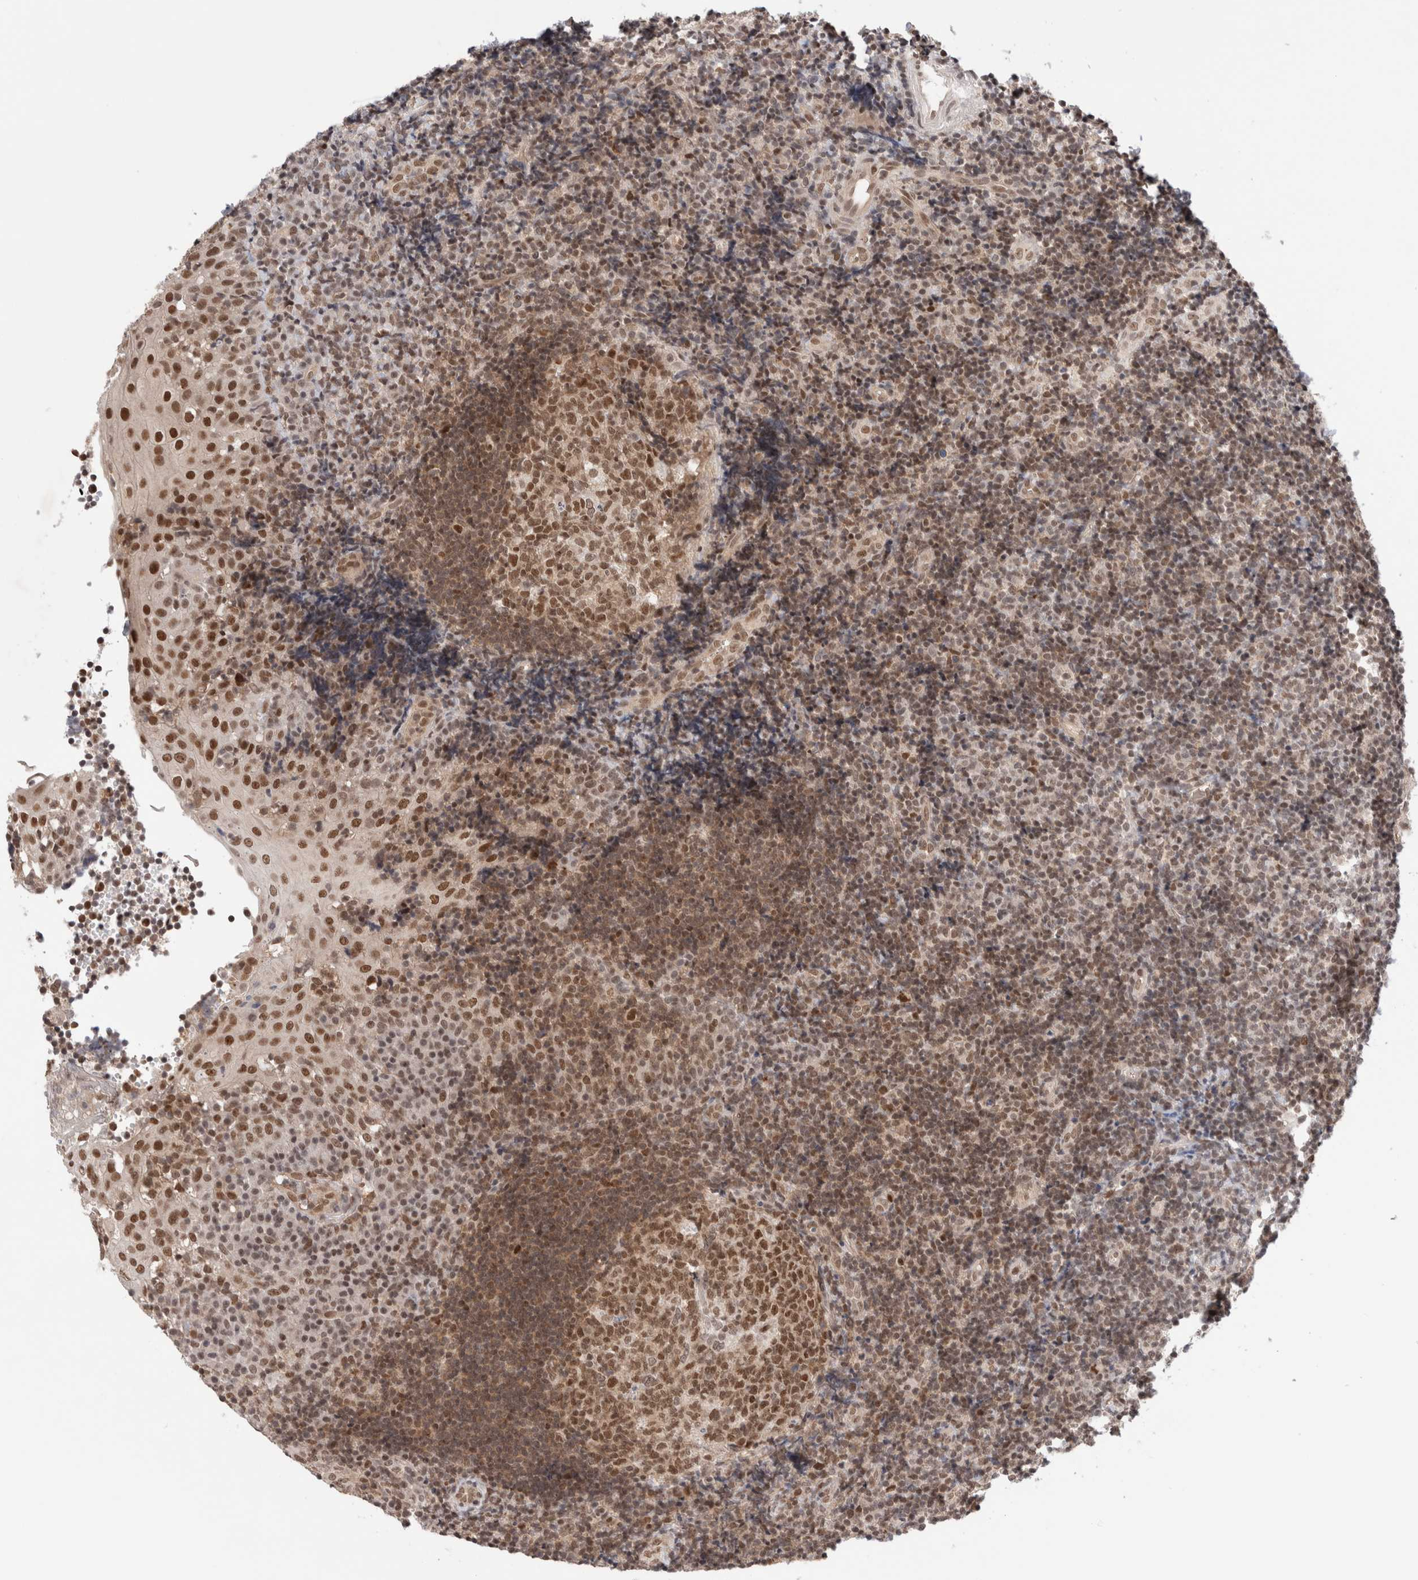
{"staining": {"intensity": "moderate", "quantity": ">75%", "location": "nuclear"}, "tissue": "tonsil", "cell_type": "Germinal center cells", "image_type": "normal", "snomed": [{"axis": "morphology", "description": "Normal tissue, NOS"}, {"axis": "topography", "description": "Tonsil"}], "caption": "Immunohistochemical staining of unremarkable tonsil displays medium levels of moderate nuclear staining in approximately >75% of germinal center cells. Using DAB (3,3'-diaminobenzidine) (brown) and hematoxylin (blue) stains, captured at high magnification using brightfield microscopy.", "gene": "GATAD2A", "patient": {"sex": "female", "age": 40}}